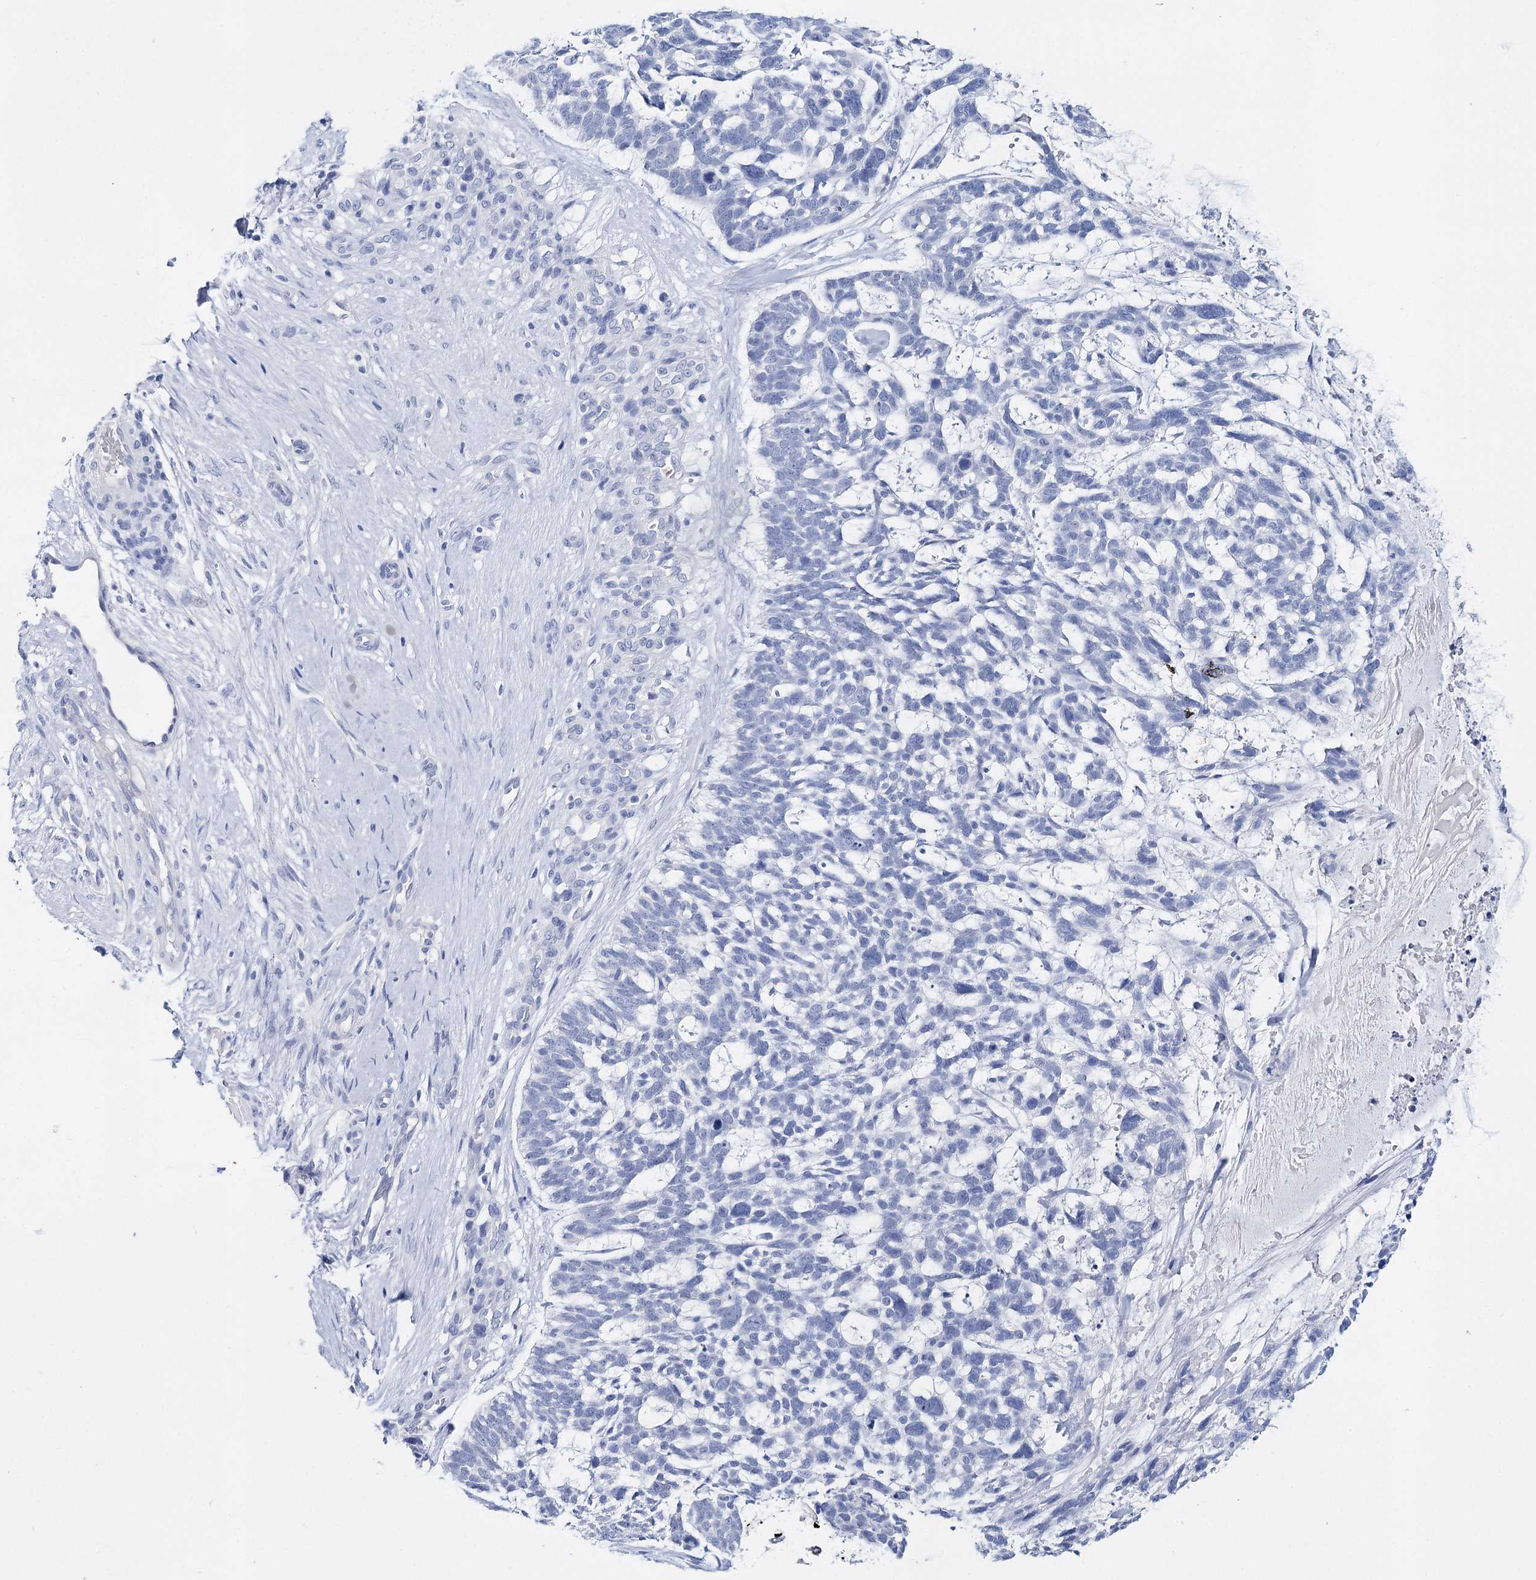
{"staining": {"intensity": "negative", "quantity": "none", "location": "none"}, "tissue": "skin cancer", "cell_type": "Tumor cells", "image_type": "cancer", "snomed": [{"axis": "morphology", "description": "Basal cell carcinoma"}, {"axis": "topography", "description": "Skin"}], "caption": "Immunohistochemistry histopathology image of human skin cancer stained for a protein (brown), which displays no expression in tumor cells. The staining was performed using DAB to visualize the protein expression in brown, while the nuclei were stained in blue with hematoxylin (Magnification: 20x).", "gene": "CEACAM8", "patient": {"sex": "male", "age": 88}}